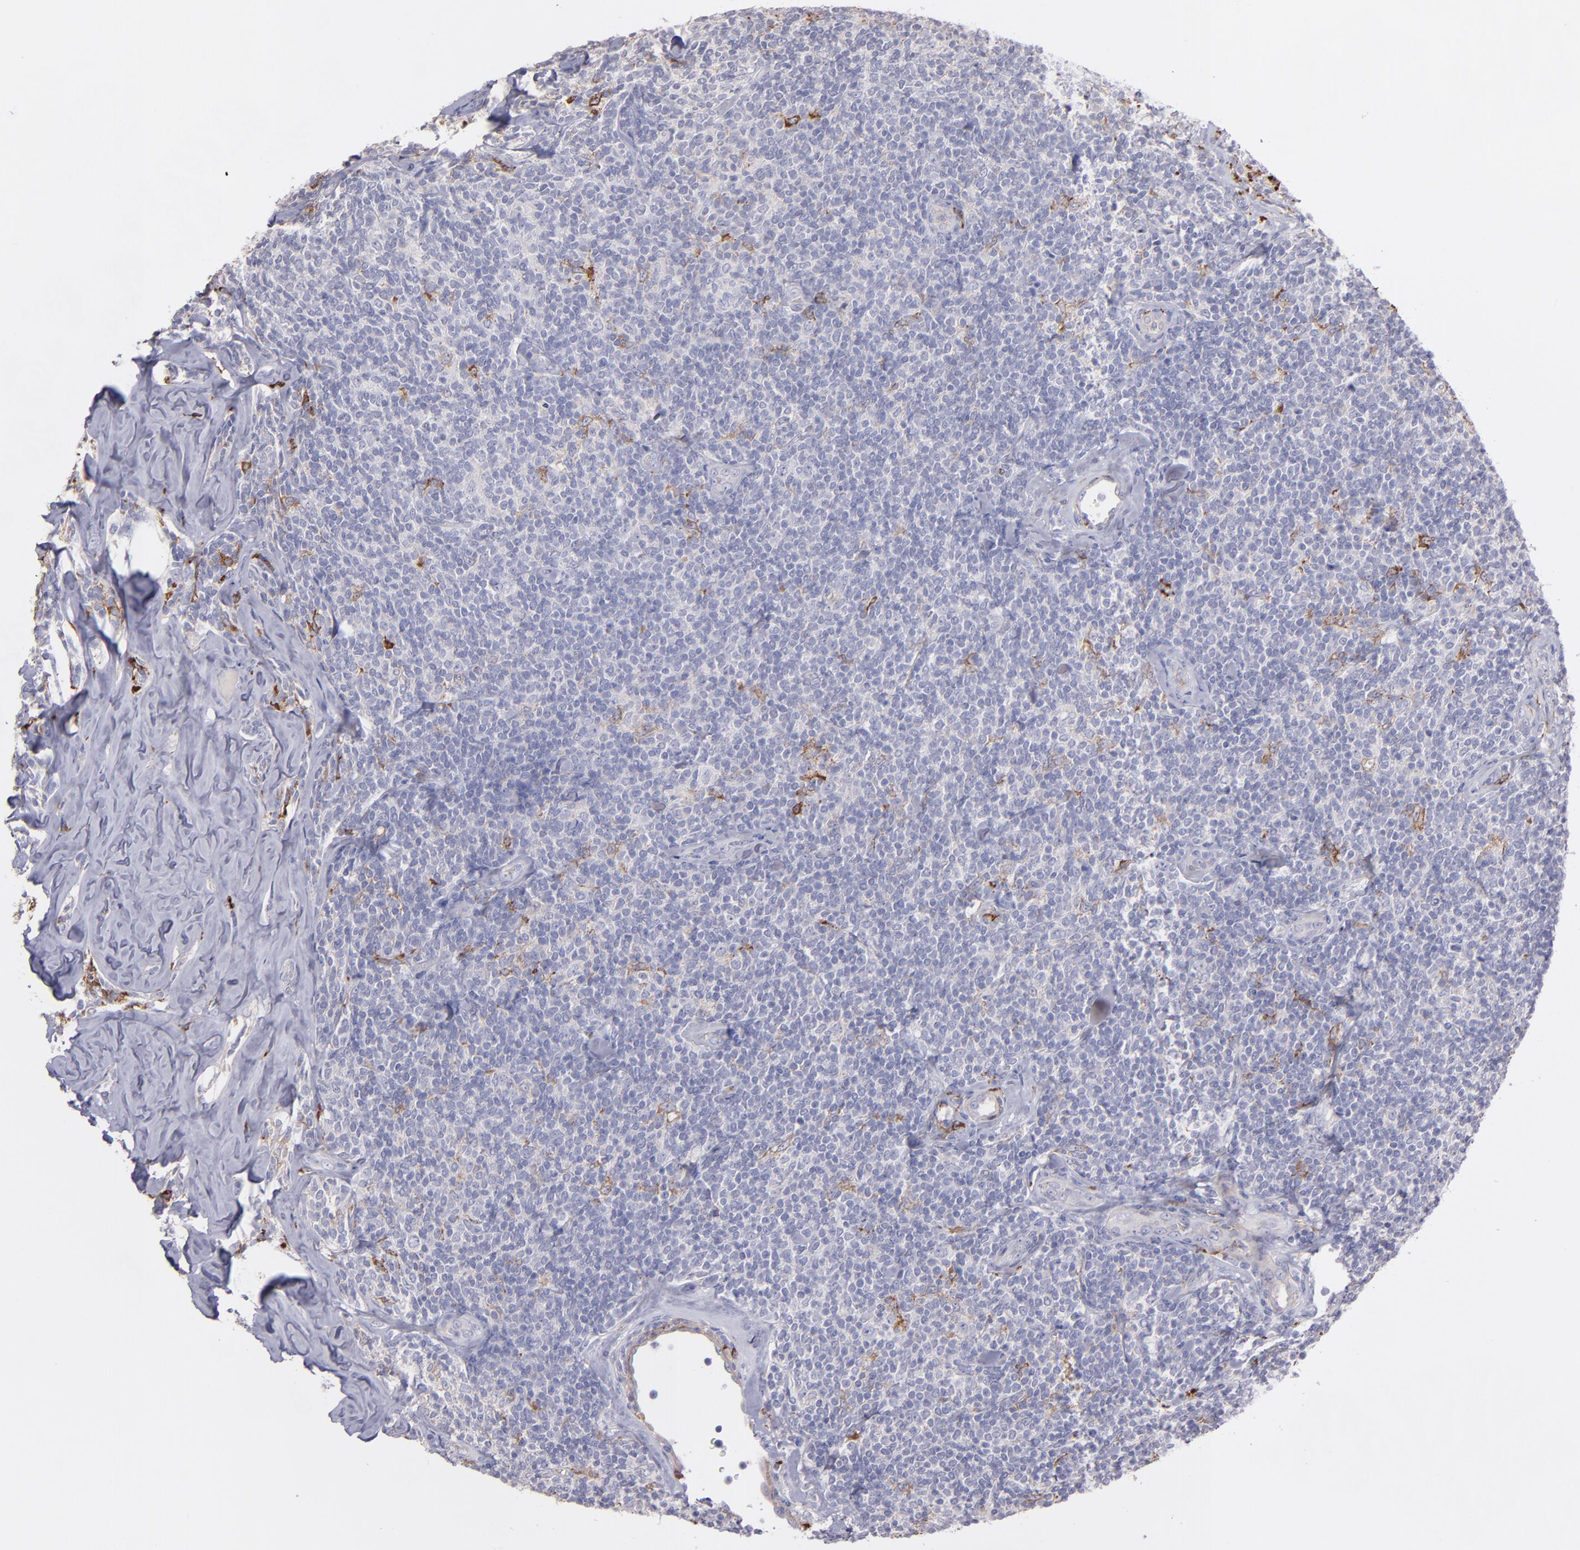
{"staining": {"intensity": "negative", "quantity": "none", "location": "none"}, "tissue": "lymphoma", "cell_type": "Tumor cells", "image_type": "cancer", "snomed": [{"axis": "morphology", "description": "Malignant lymphoma, non-Hodgkin's type, Low grade"}, {"axis": "topography", "description": "Lymph node"}], "caption": "A photomicrograph of human low-grade malignant lymphoma, non-Hodgkin's type is negative for staining in tumor cells.", "gene": "C1QA", "patient": {"sex": "female", "age": 56}}